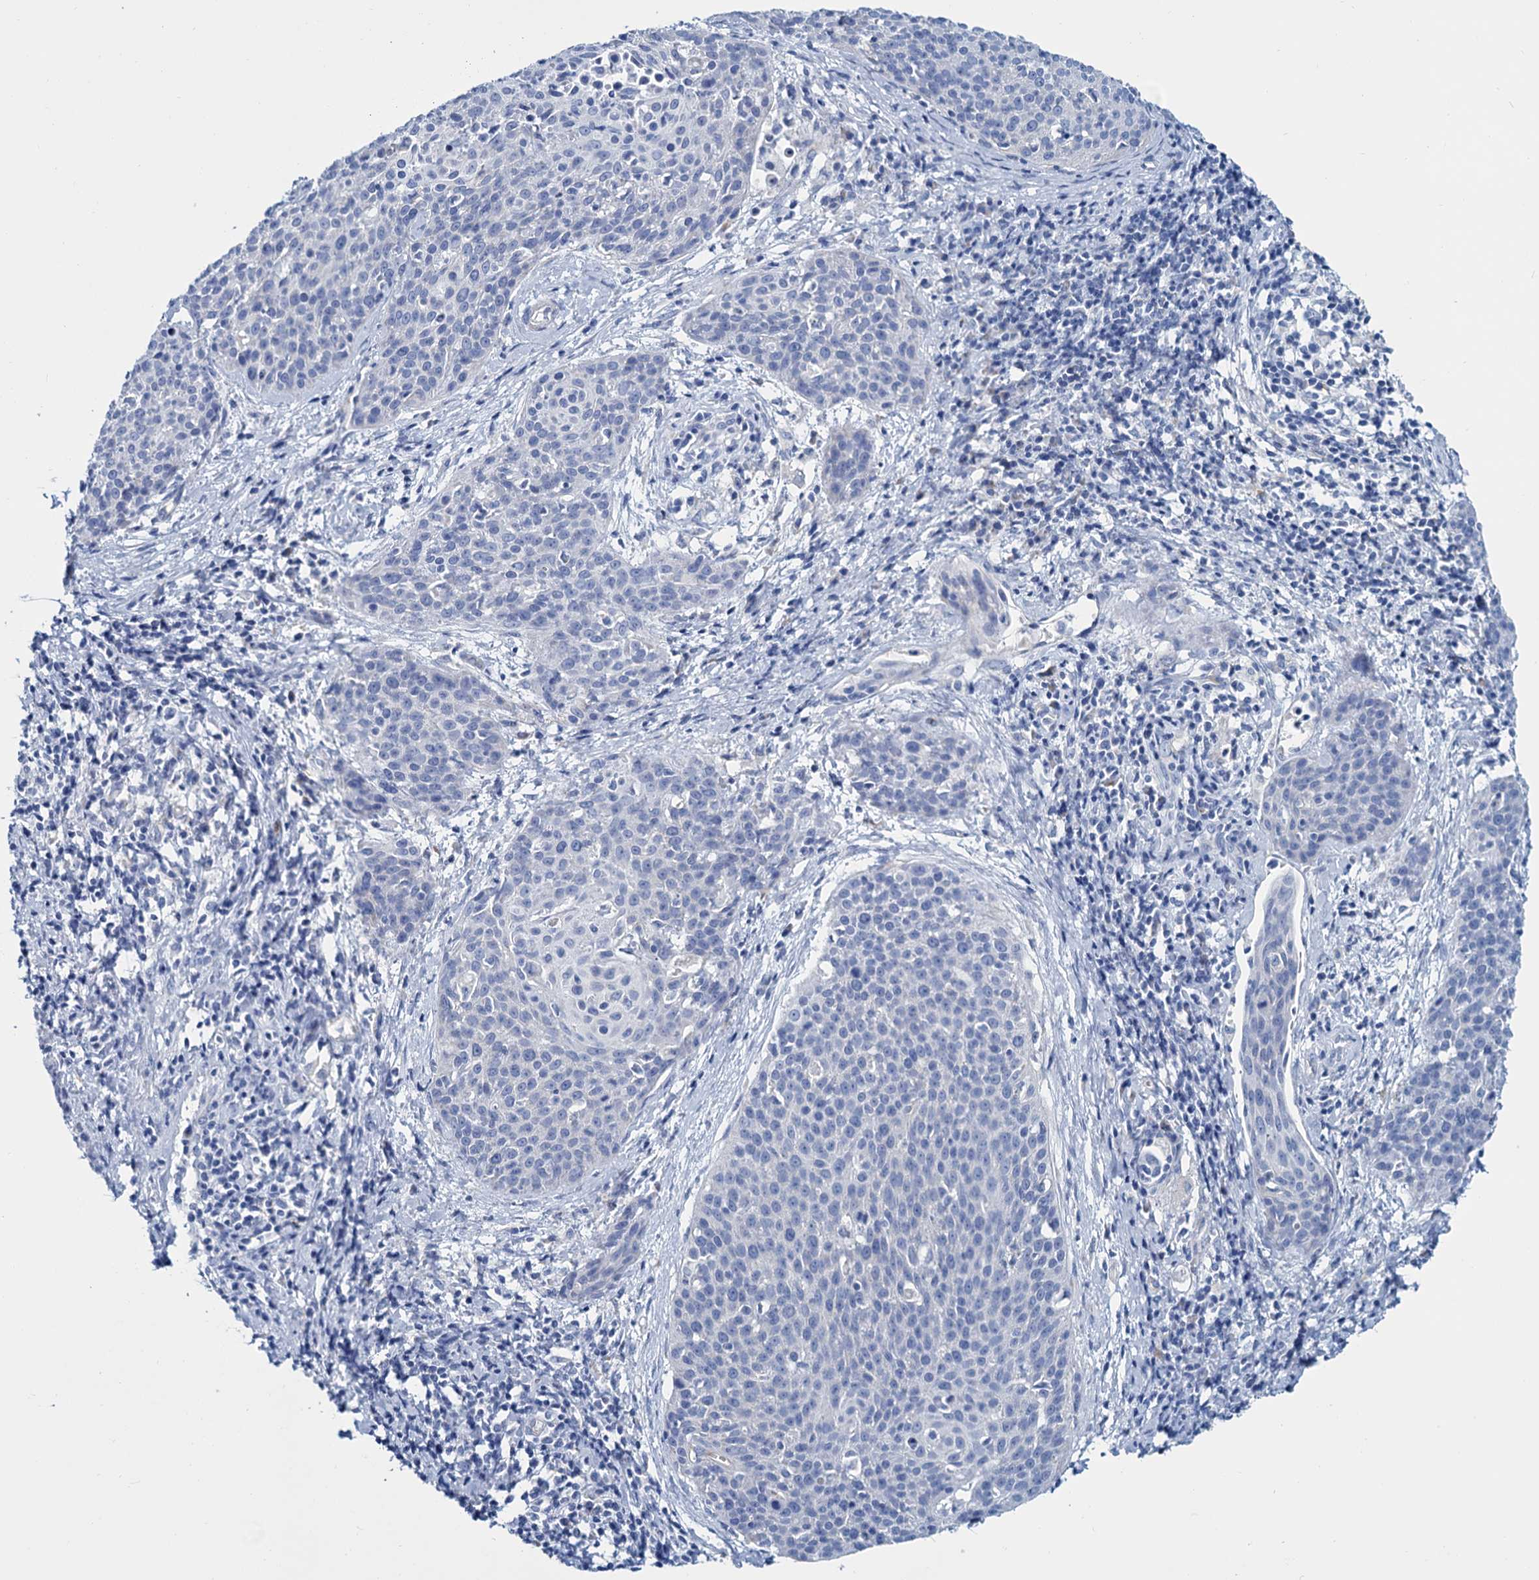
{"staining": {"intensity": "negative", "quantity": "none", "location": "none"}, "tissue": "cervical cancer", "cell_type": "Tumor cells", "image_type": "cancer", "snomed": [{"axis": "morphology", "description": "Squamous cell carcinoma, NOS"}, {"axis": "topography", "description": "Cervix"}], "caption": "Protein analysis of cervical cancer displays no significant positivity in tumor cells.", "gene": "SLC1A3", "patient": {"sex": "female", "age": 38}}